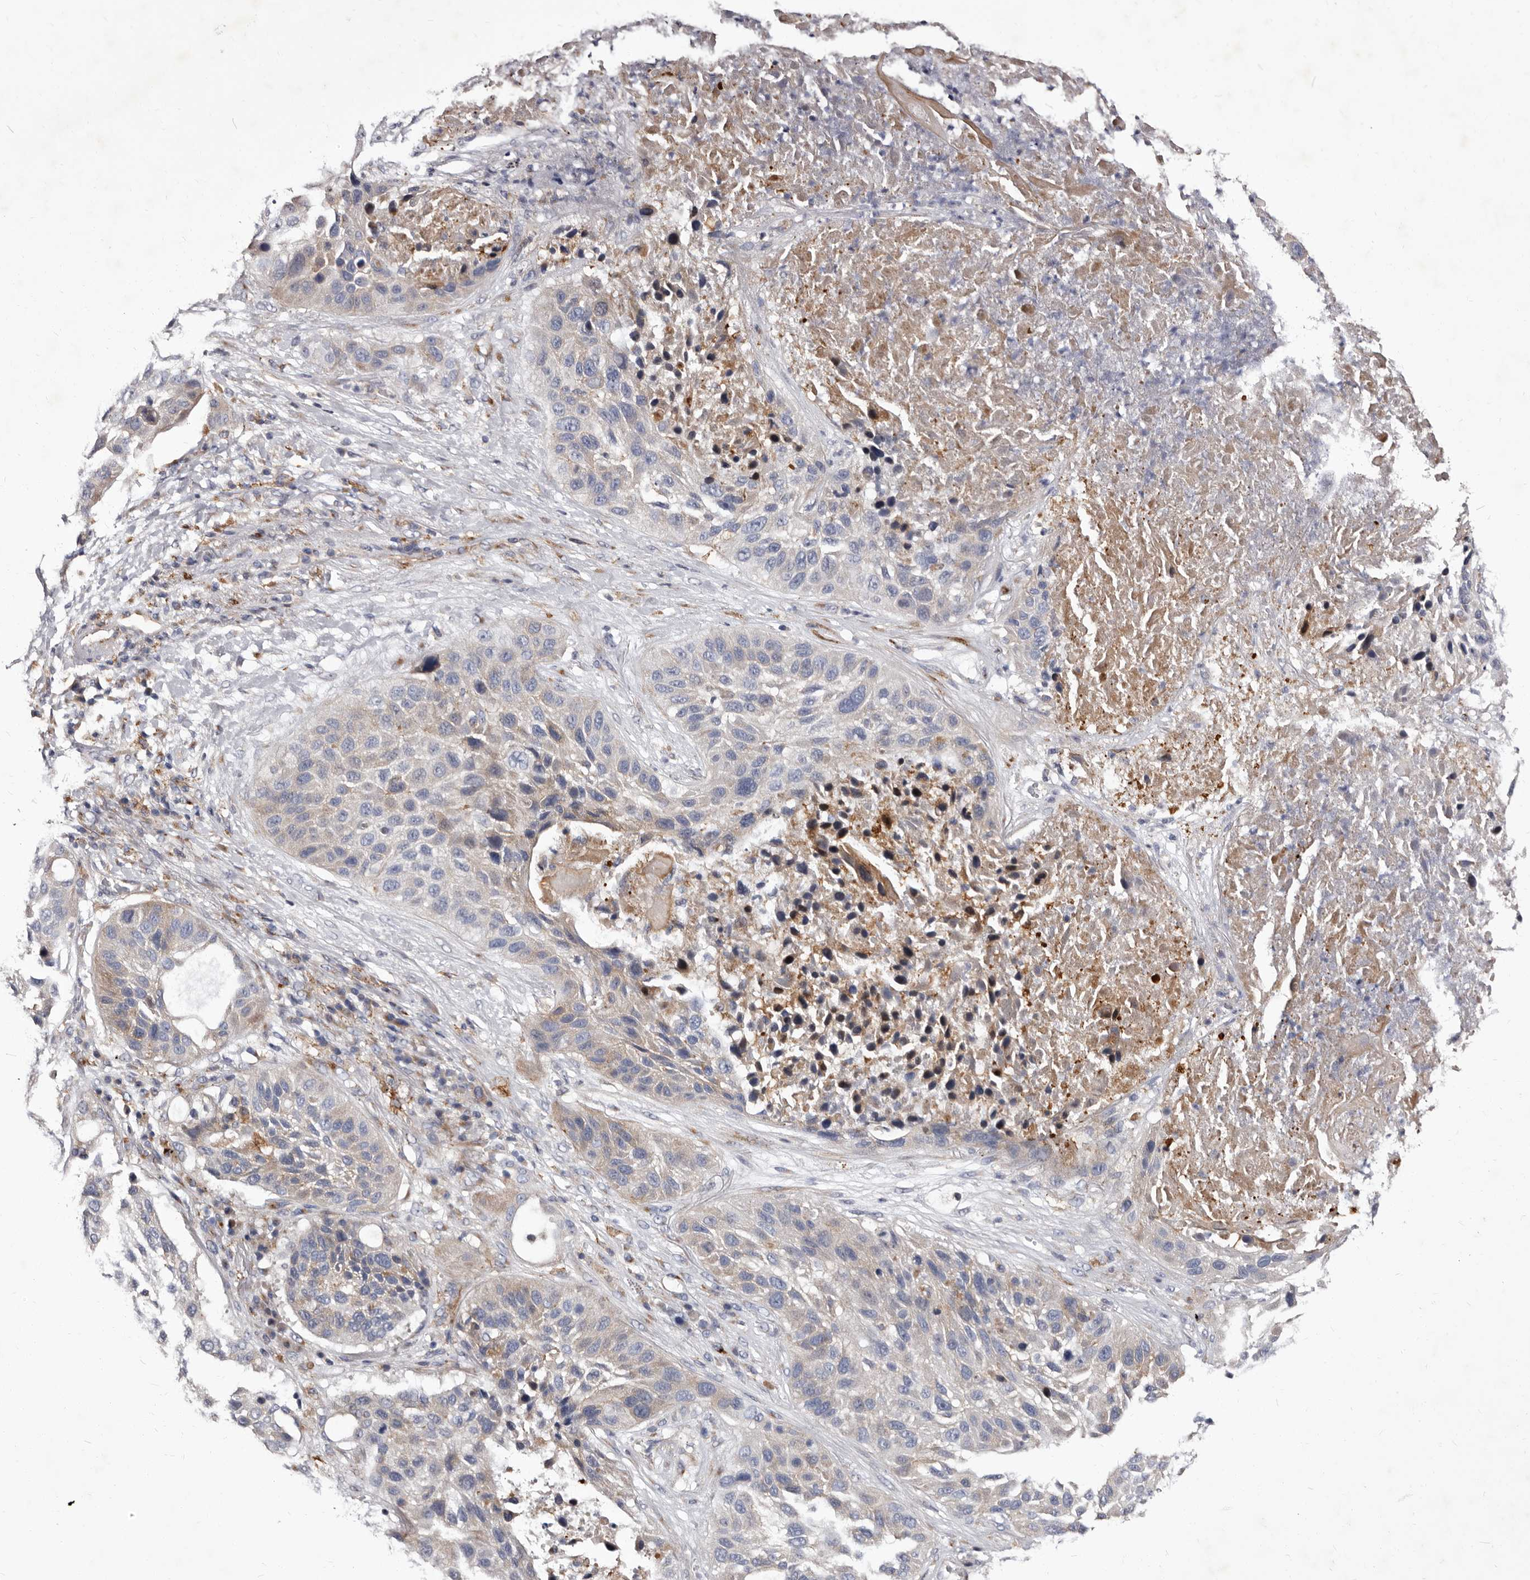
{"staining": {"intensity": "weak", "quantity": "<25%", "location": "cytoplasmic/membranous"}, "tissue": "lung cancer", "cell_type": "Tumor cells", "image_type": "cancer", "snomed": [{"axis": "morphology", "description": "Squamous cell carcinoma, NOS"}, {"axis": "topography", "description": "Lung"}], "caption": "Image shows no protein positivity in tumor cells of lung cancer (squamous cell carcinoma) tissue.", "gene": "AUNIP", "patient": {"sex": "male", "age": 57}}